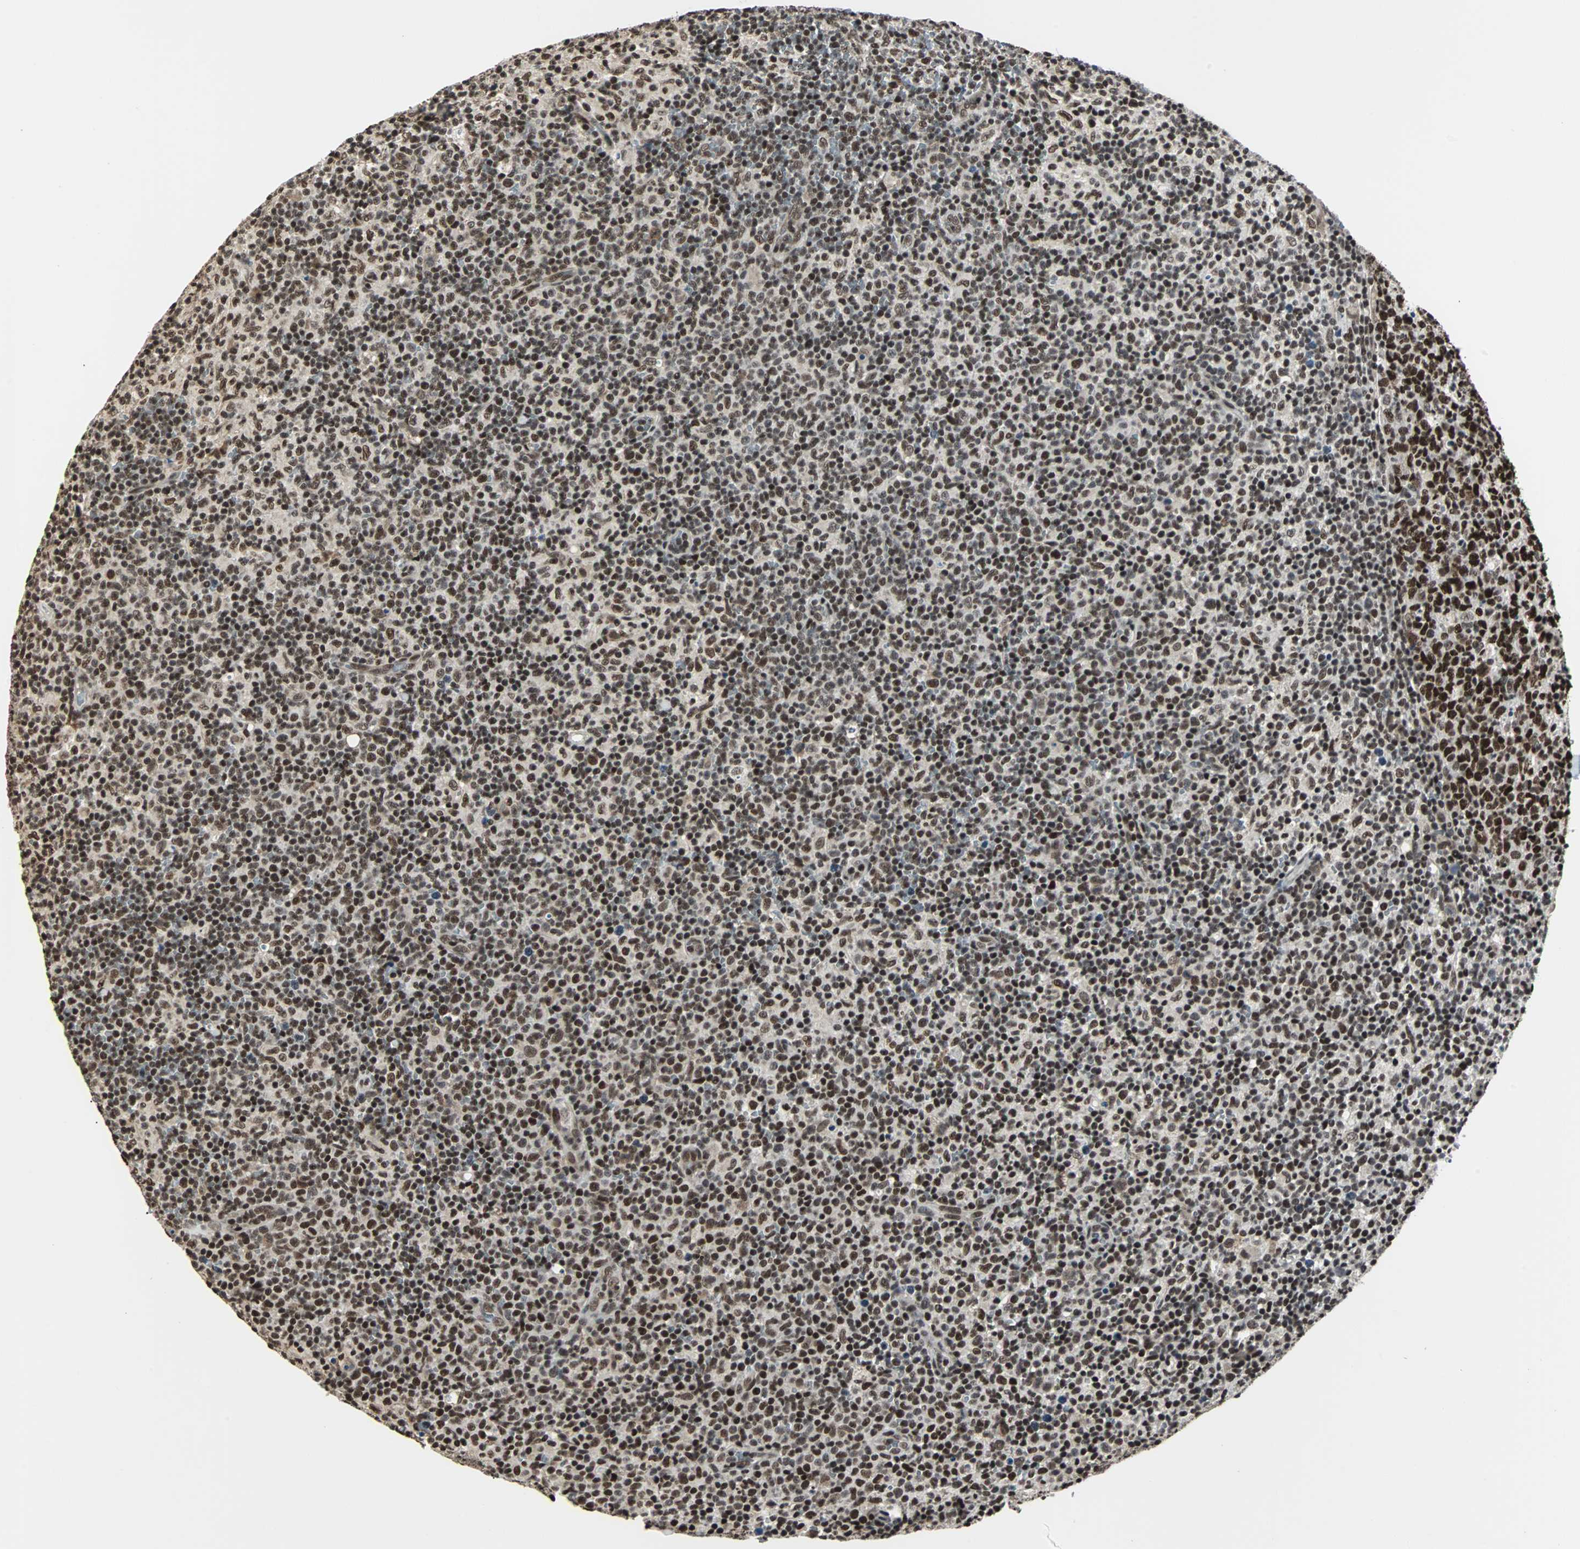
{"staining": {"intensity": "strong", "quantity": ">75%", "location": "nuclear"}, "tissue": "lymph node", "cell_type": "Germinal center cells", "image_type": "normal", "snomed": [{"axis": "morphology", "description": "Normal tissue, NOS"}, {"axis": "morphology", "description": "Inflammation, NOS"}, {"axis": "topography", "description": "Lymph node"}], "caption": "Germinal center cells reveal high levels of strong nuclear expression in approximately >75% of cells in normal human lymph node. Immunohistochemistry stains the protein in brown and the nuclei are stained blue.", "gene": "TERF2IP", "patient": {"sex": "male", "age": 55}}